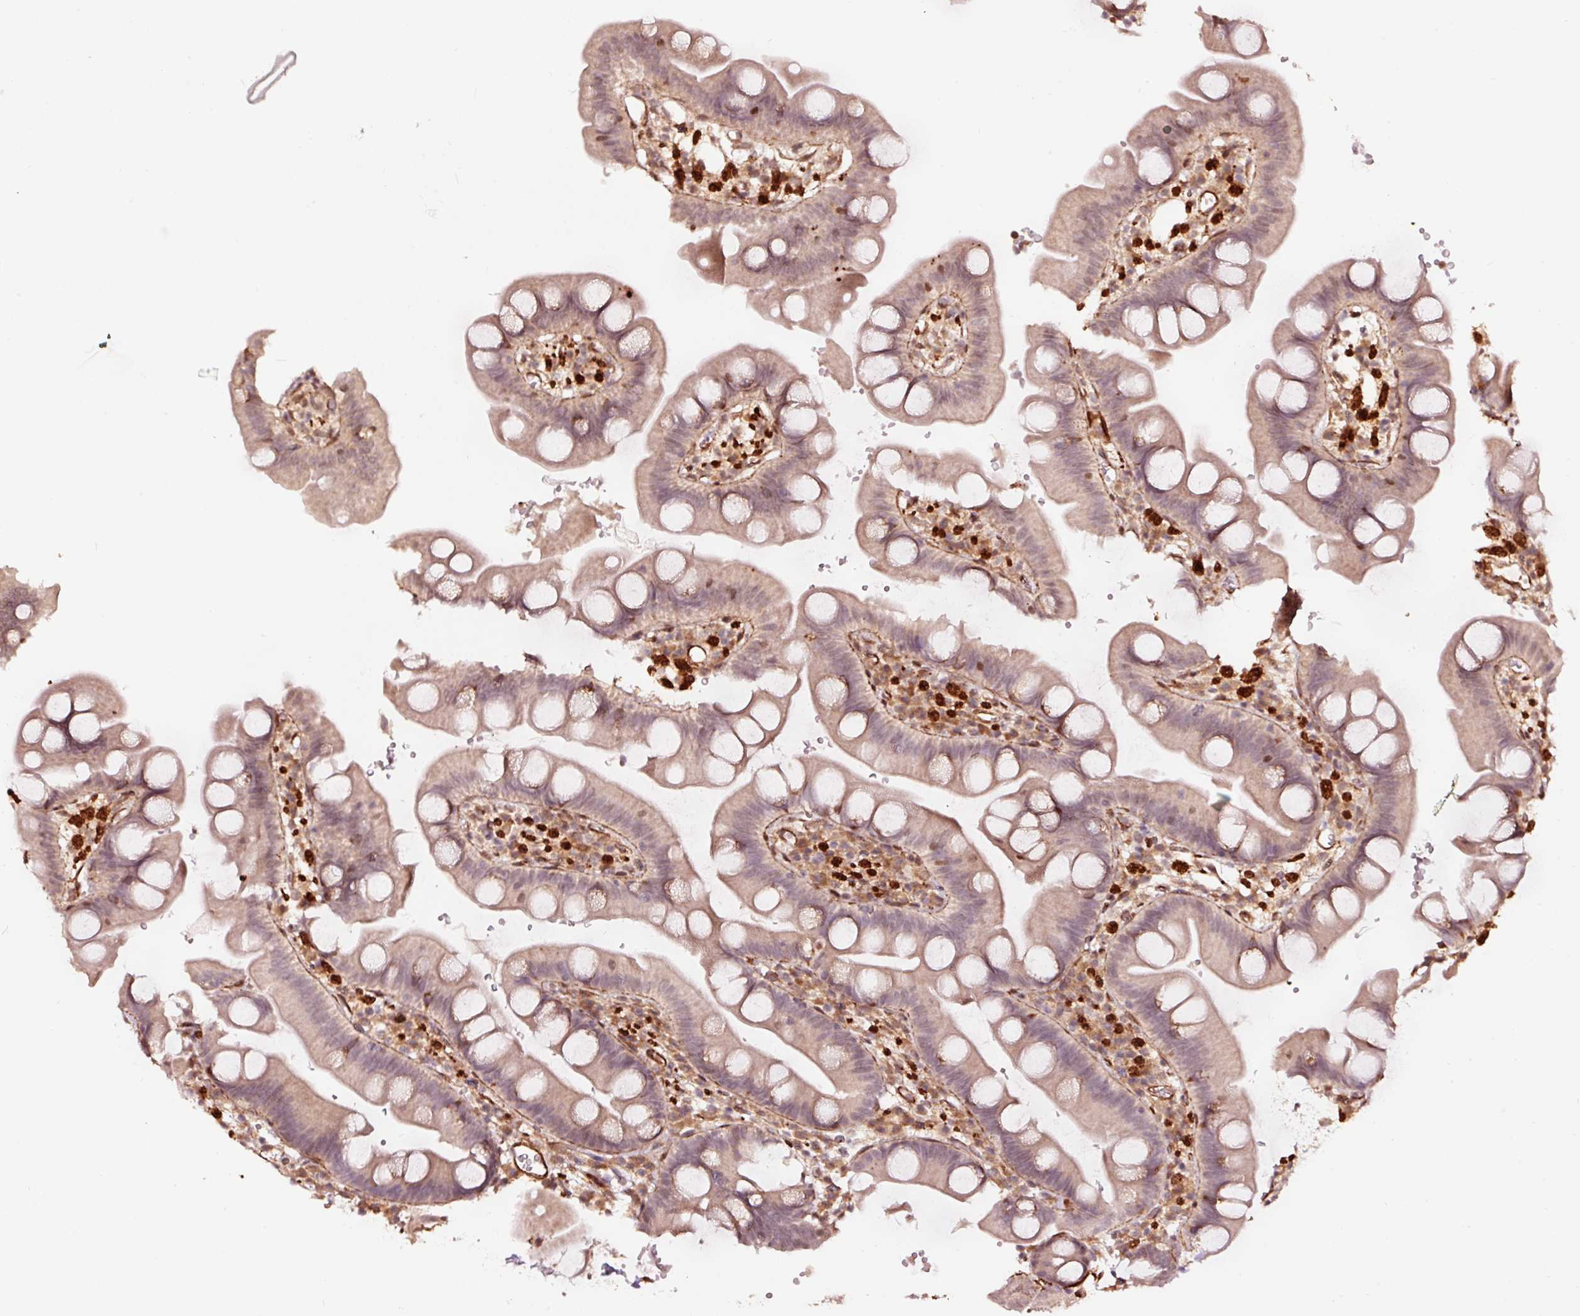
{"staining": {"intensity": "negative", "quantity": "none", "location": "none"}, "tissue": "small intestine", "cell_type": "Glandular cells", "image_type": "normal", "snomed": [{"axis": "morphology", "description": "Normal tissue, NOS"}, {"axis": "topography", "description": "Small intestine"}], "caption": "DAB immunohistochemical staining of benign small intestine exhibits no significant expression in glandular cells.", "gene": "TPM1", "patient": {"sex": "female", "age": 68}}